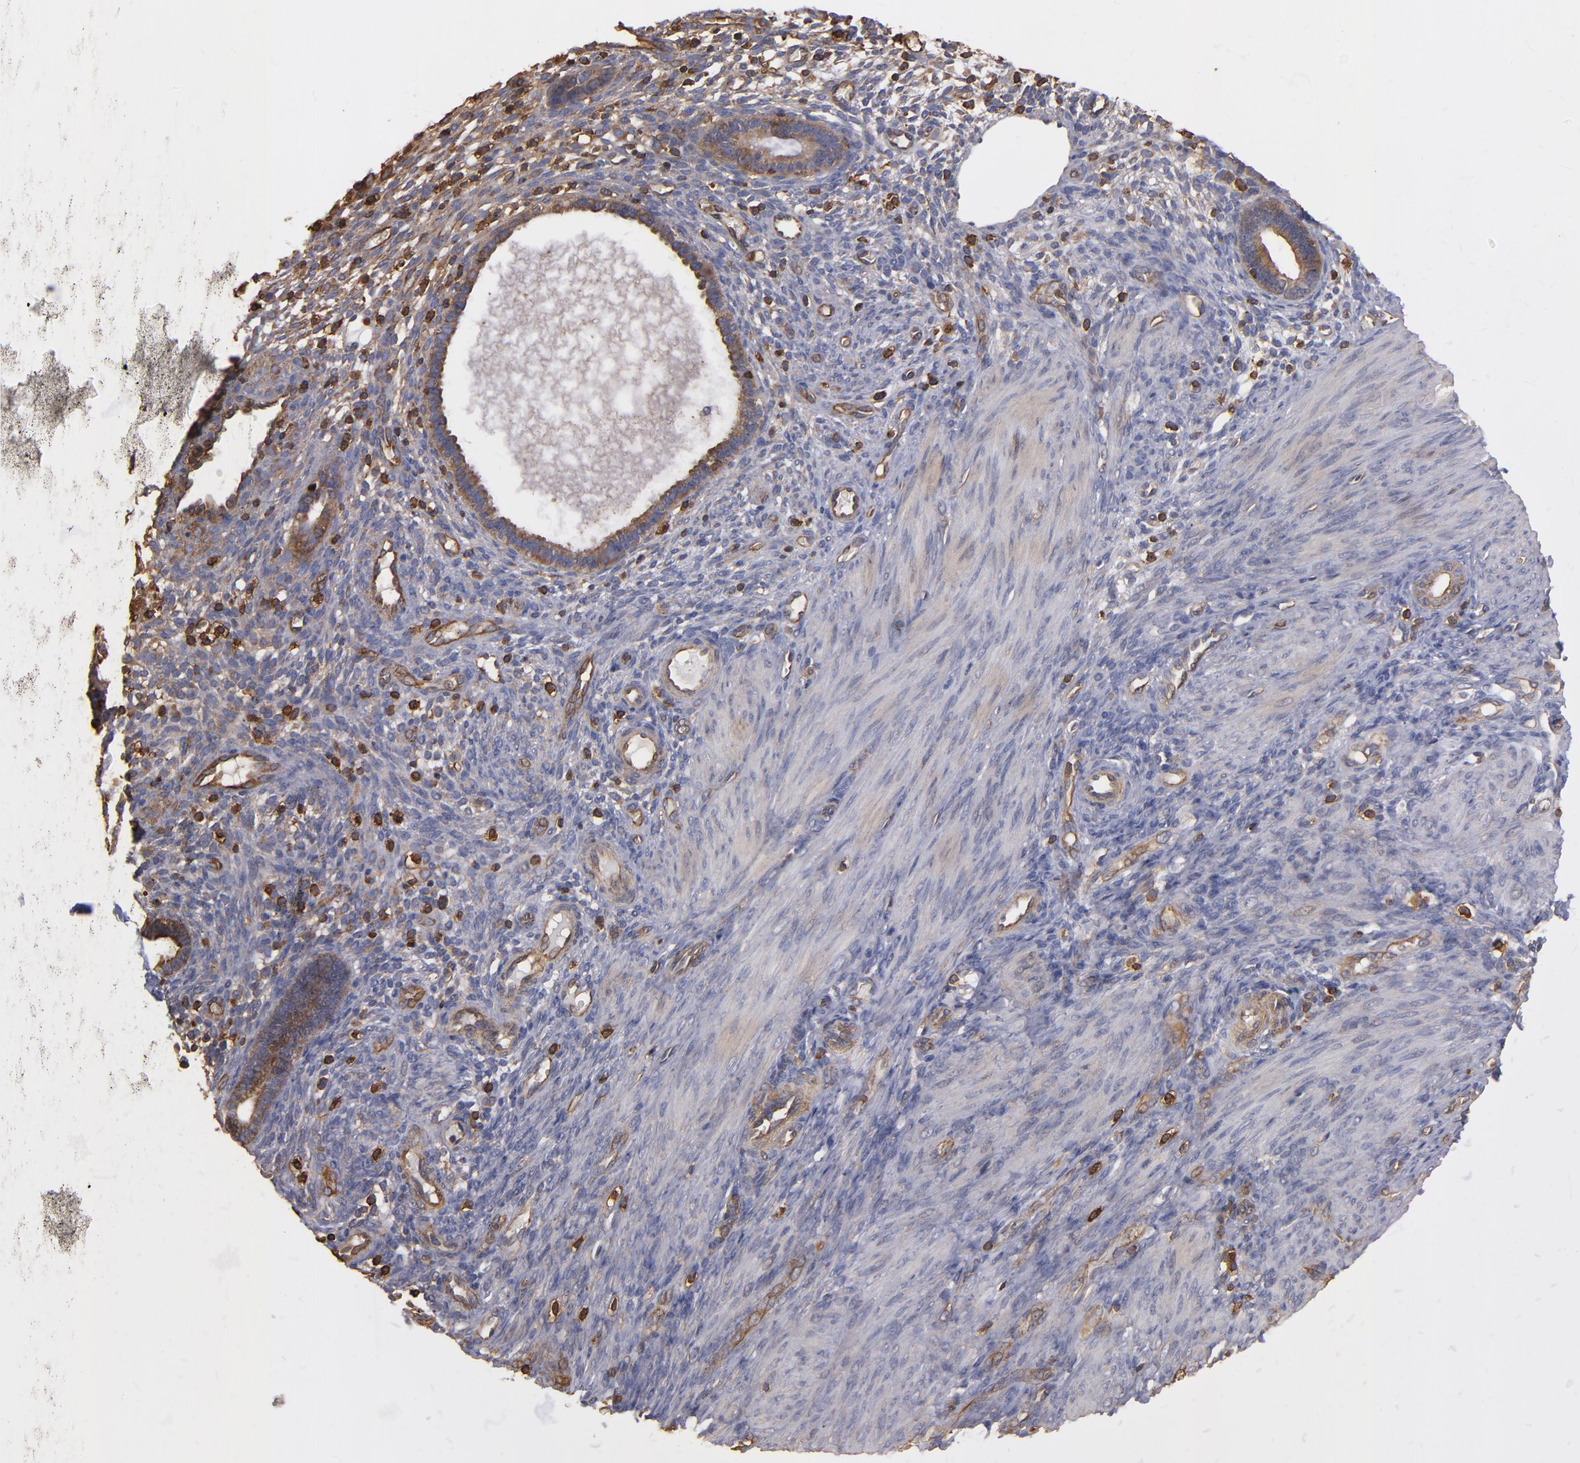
{"staining": {"intensity": "moderate", "quantity": "<25%", "location": "cytoplasmic/membranous"}, "tissue": "endometrium", "cell_type": "Cells in endometrial stroma", "image_type": "normal", "snomed": [{"axis": "morphology", "description": "Normal tissue, NOS"}, {"axis": "topography", "description": "Endometrium"}], "caption": "Immunohistochemical staining of benign endometrium shows low levels of moderate cytoplasmic/membranous positivity in about <25% of cells in endometrial stroma.", "gene": "ACTN4", "patient": {"sex": "female", "age": 72}}